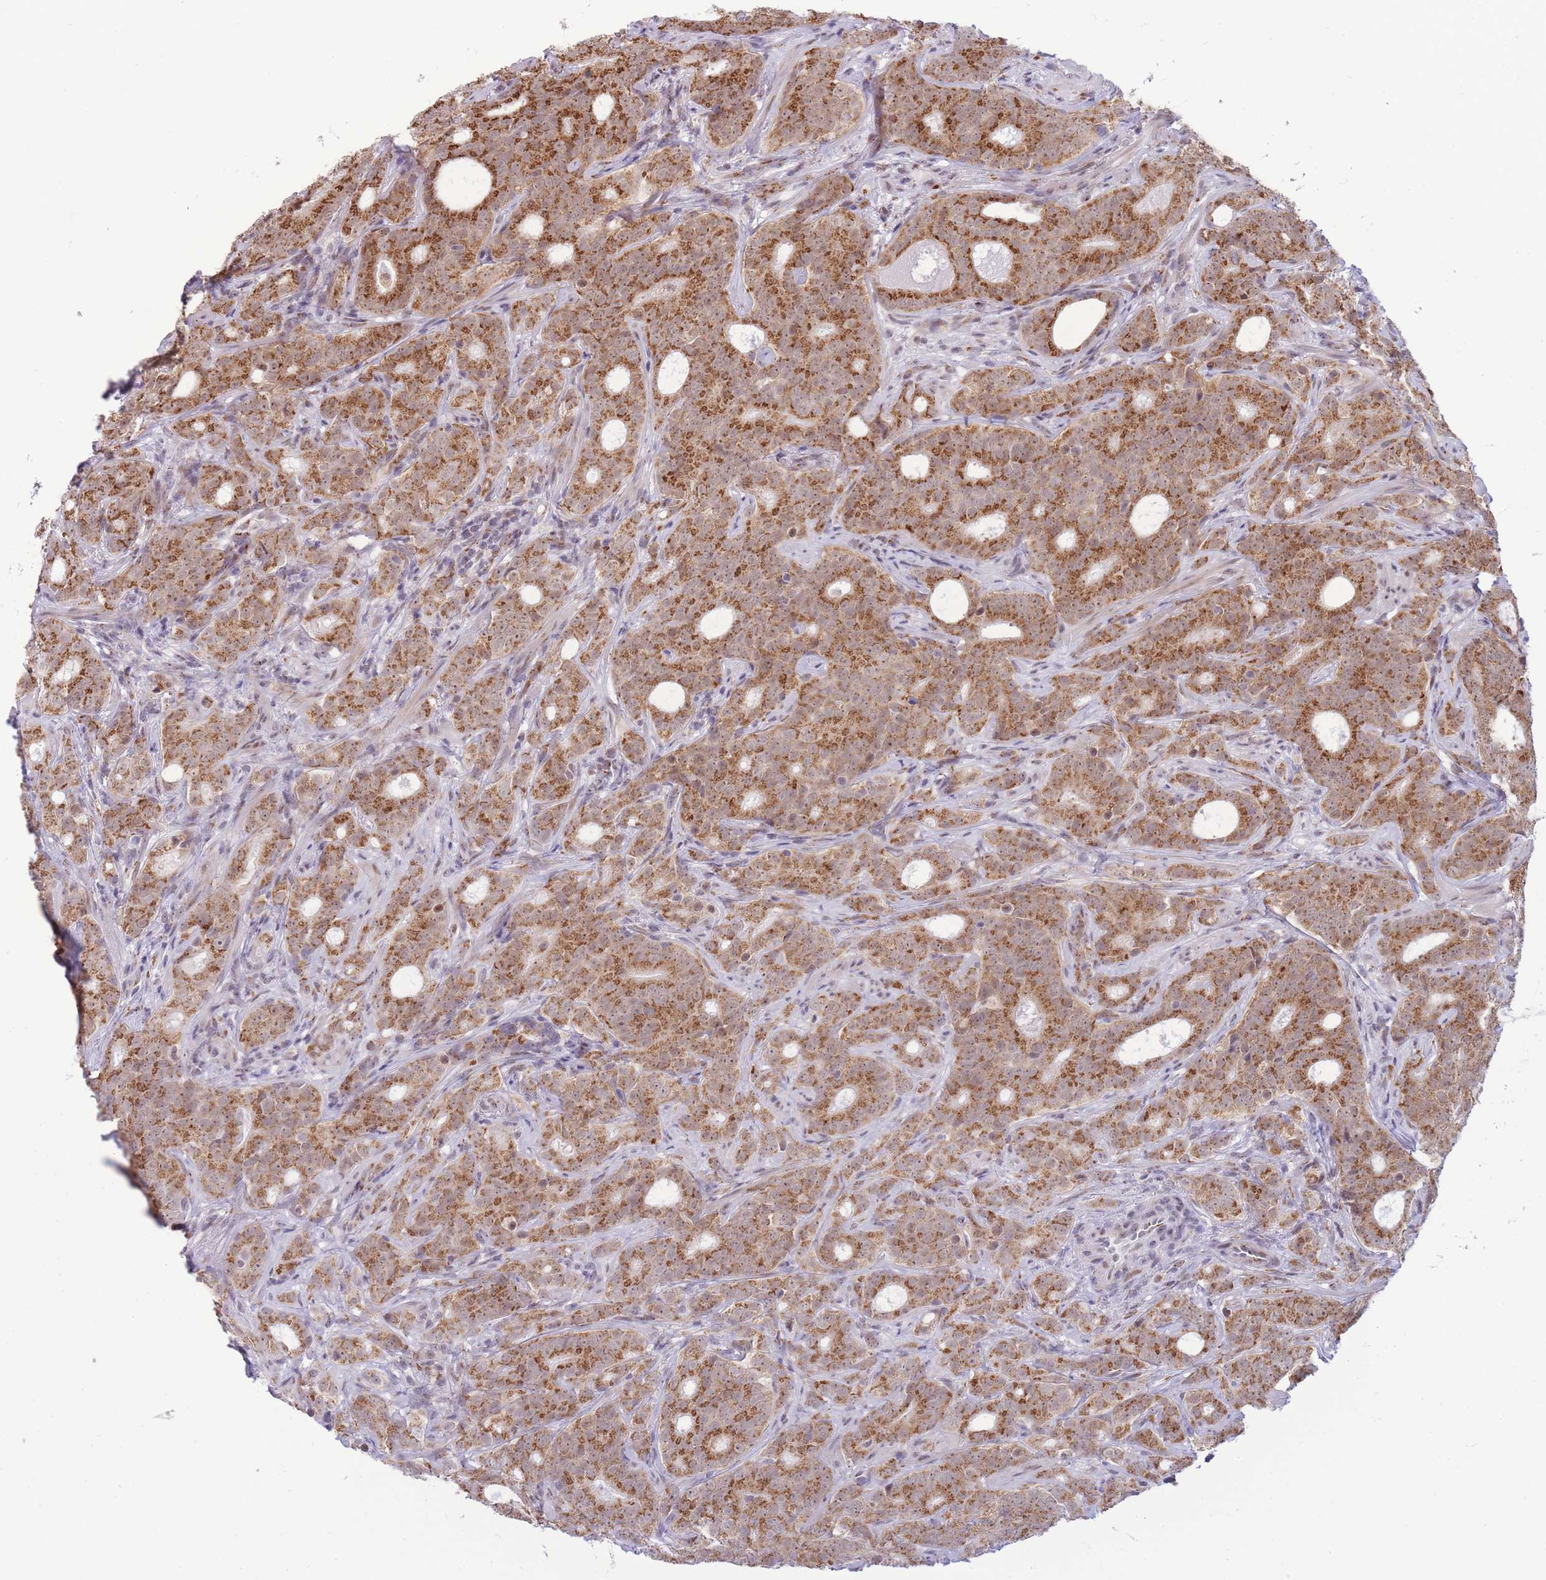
{"staining": {"intensity": "strong", "quantity": ">75%", "location": "cytoplasmic/membranous"}, "tissue": "prostate cancer", "cell_type": "Tumor cells", "image_type": "cancer", "snomed": [{"axis": "morphology", "description": "Adenocarcinoma, High grade"}, {"axis": "topography", "description": "Prostate"}], "caption": "There is high levels of strong cytoplasmic/membranous positivity in tumor cells of adenocarcinoma (high-grade) (prostate), as demonstrated by immunohistochemical staining (brown color).", "gene": "INO80C", "patient": {"sex": "male", "age": 64}}